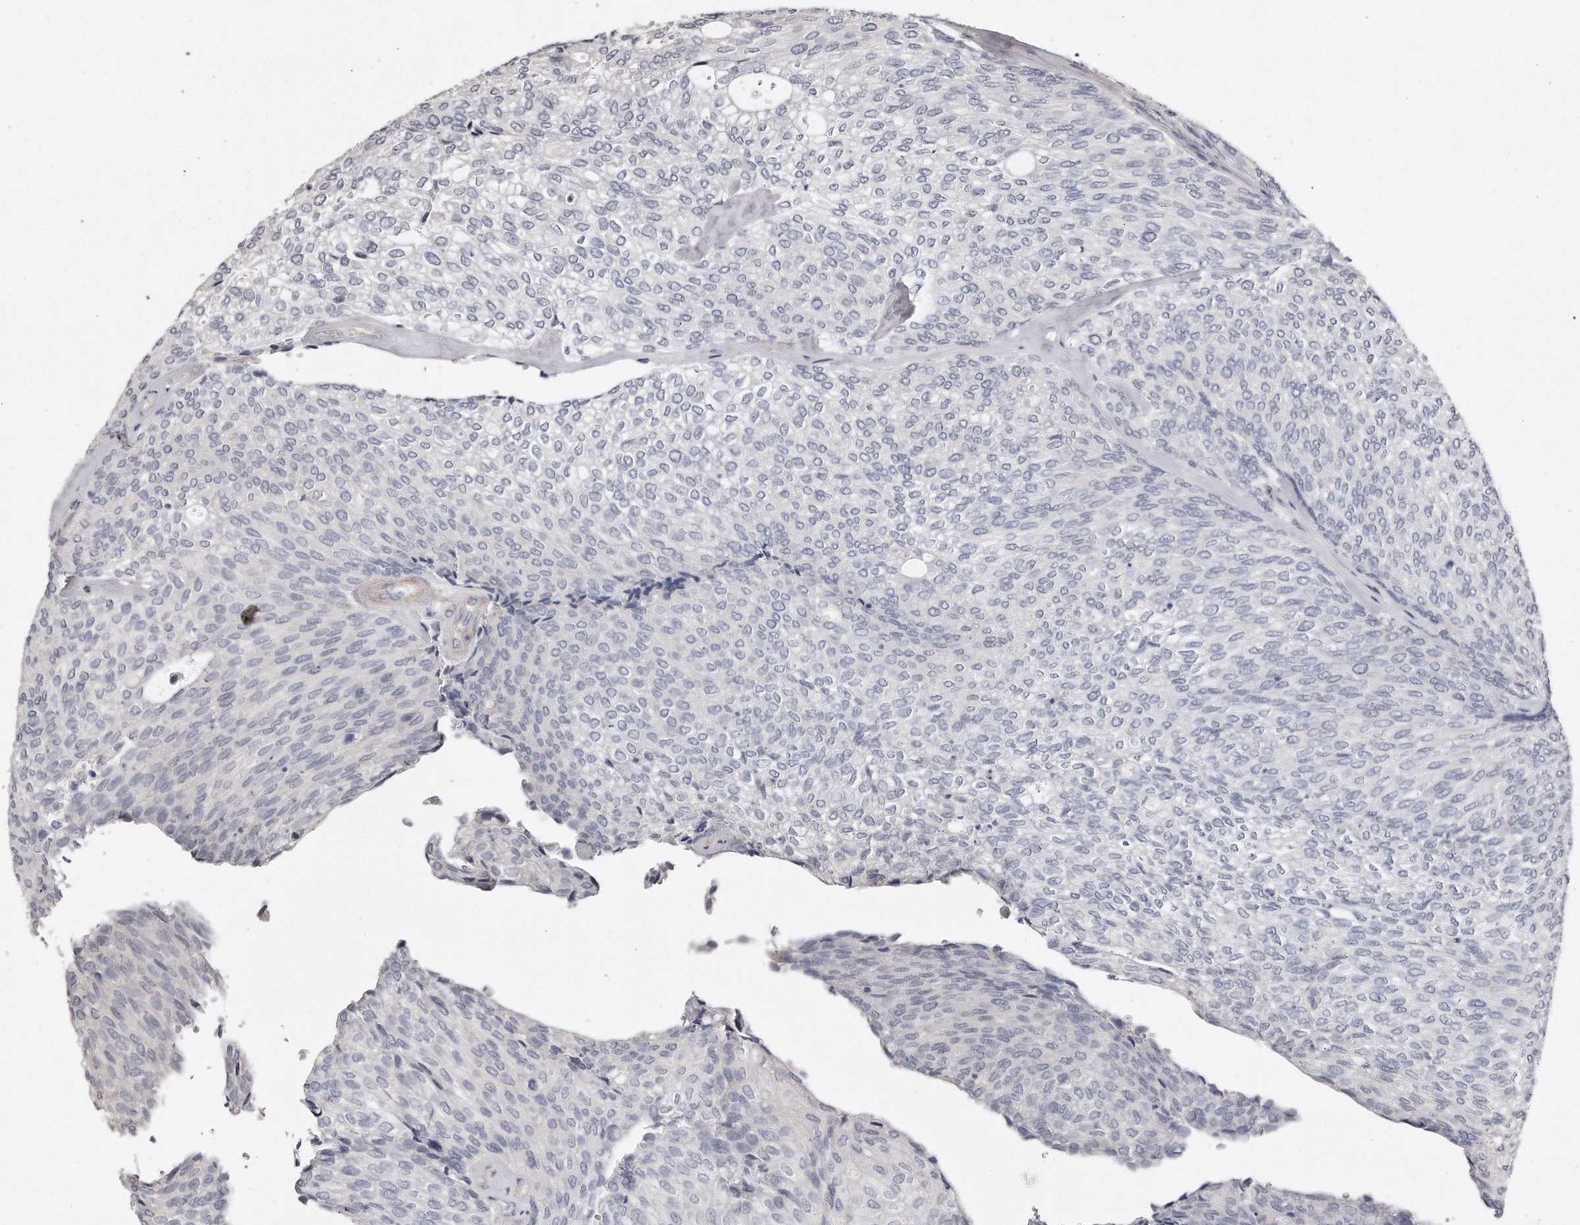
{"staining": {"intensity": "negative", "quantity": "none", "location": "none"}, "tissue": "urothelial cancer", "cell_type": "Tumor cells", "image_type": "cancer", "snomed": [{"axis": "morphology", "description": "Urothelial carcinoma, Low grade"}, {"axis": "topography", "description": "Urinary bladder"}], "caption": "Immunohistochemical staining of urothelial carcinoma (low-grade) exhibits no significant positivity in tumor cells.", "gene": "LMOD1", "patient": {"sex": "female", "age": 79}}